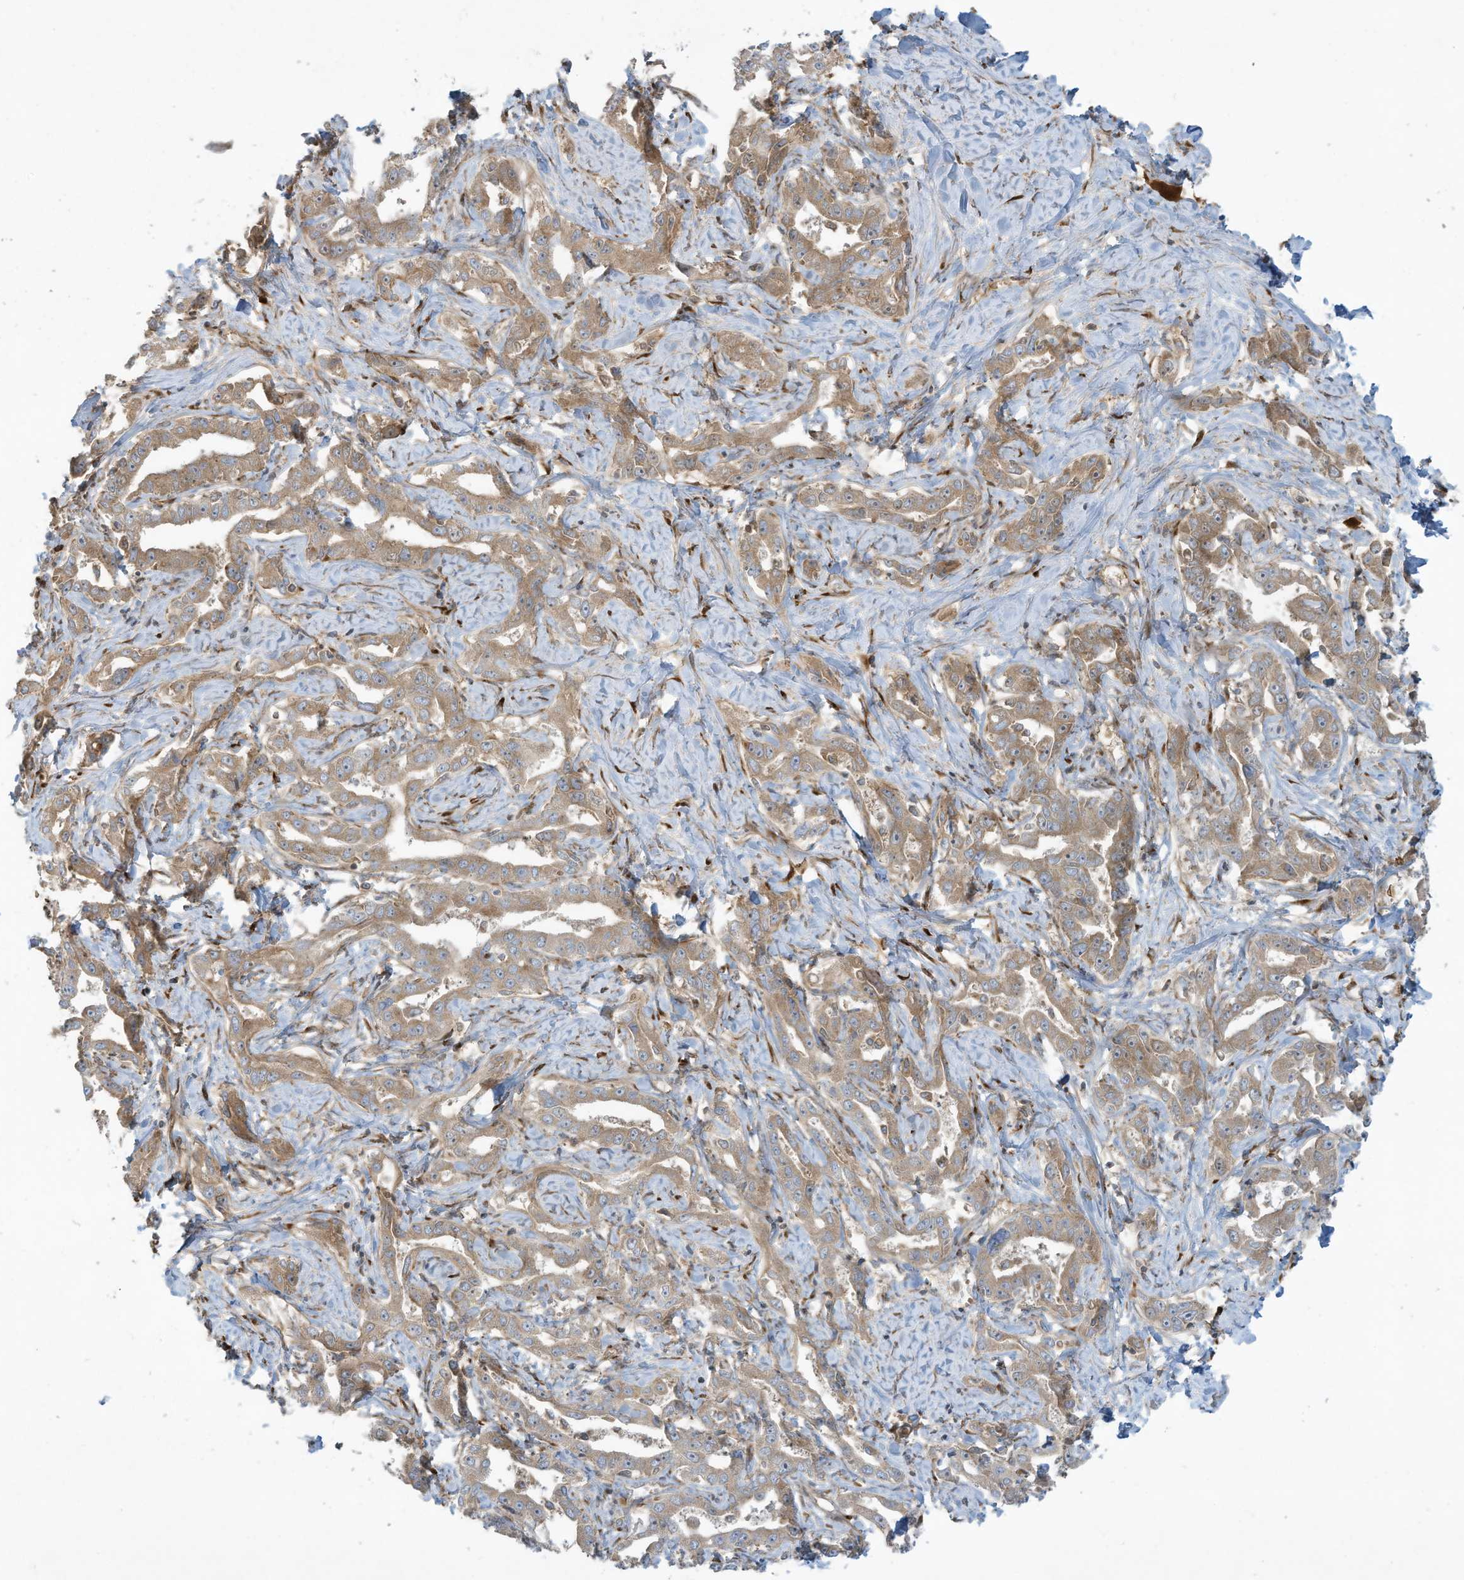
{"staining": {"intensity": "weak", "quantity": "25%-75%", "location": "cytoplasmic/membranous"}, "tissue": "liver cancer", "cell_type": "Tumor cells", "image_type": "cancer", "snomed": [{"axis": "morphology", "description": "Cholangiocarcinoma"}, {"axis": "topography", "description": "Liver"}], "caption": "A brown stain labels weak cytoplasmic/membranous expression of a protein in human liver cancer (cholangiocarcinoma) tumor cells.", "gene": "DDIT4", "patient": {"sex": "male", "age": 59}}